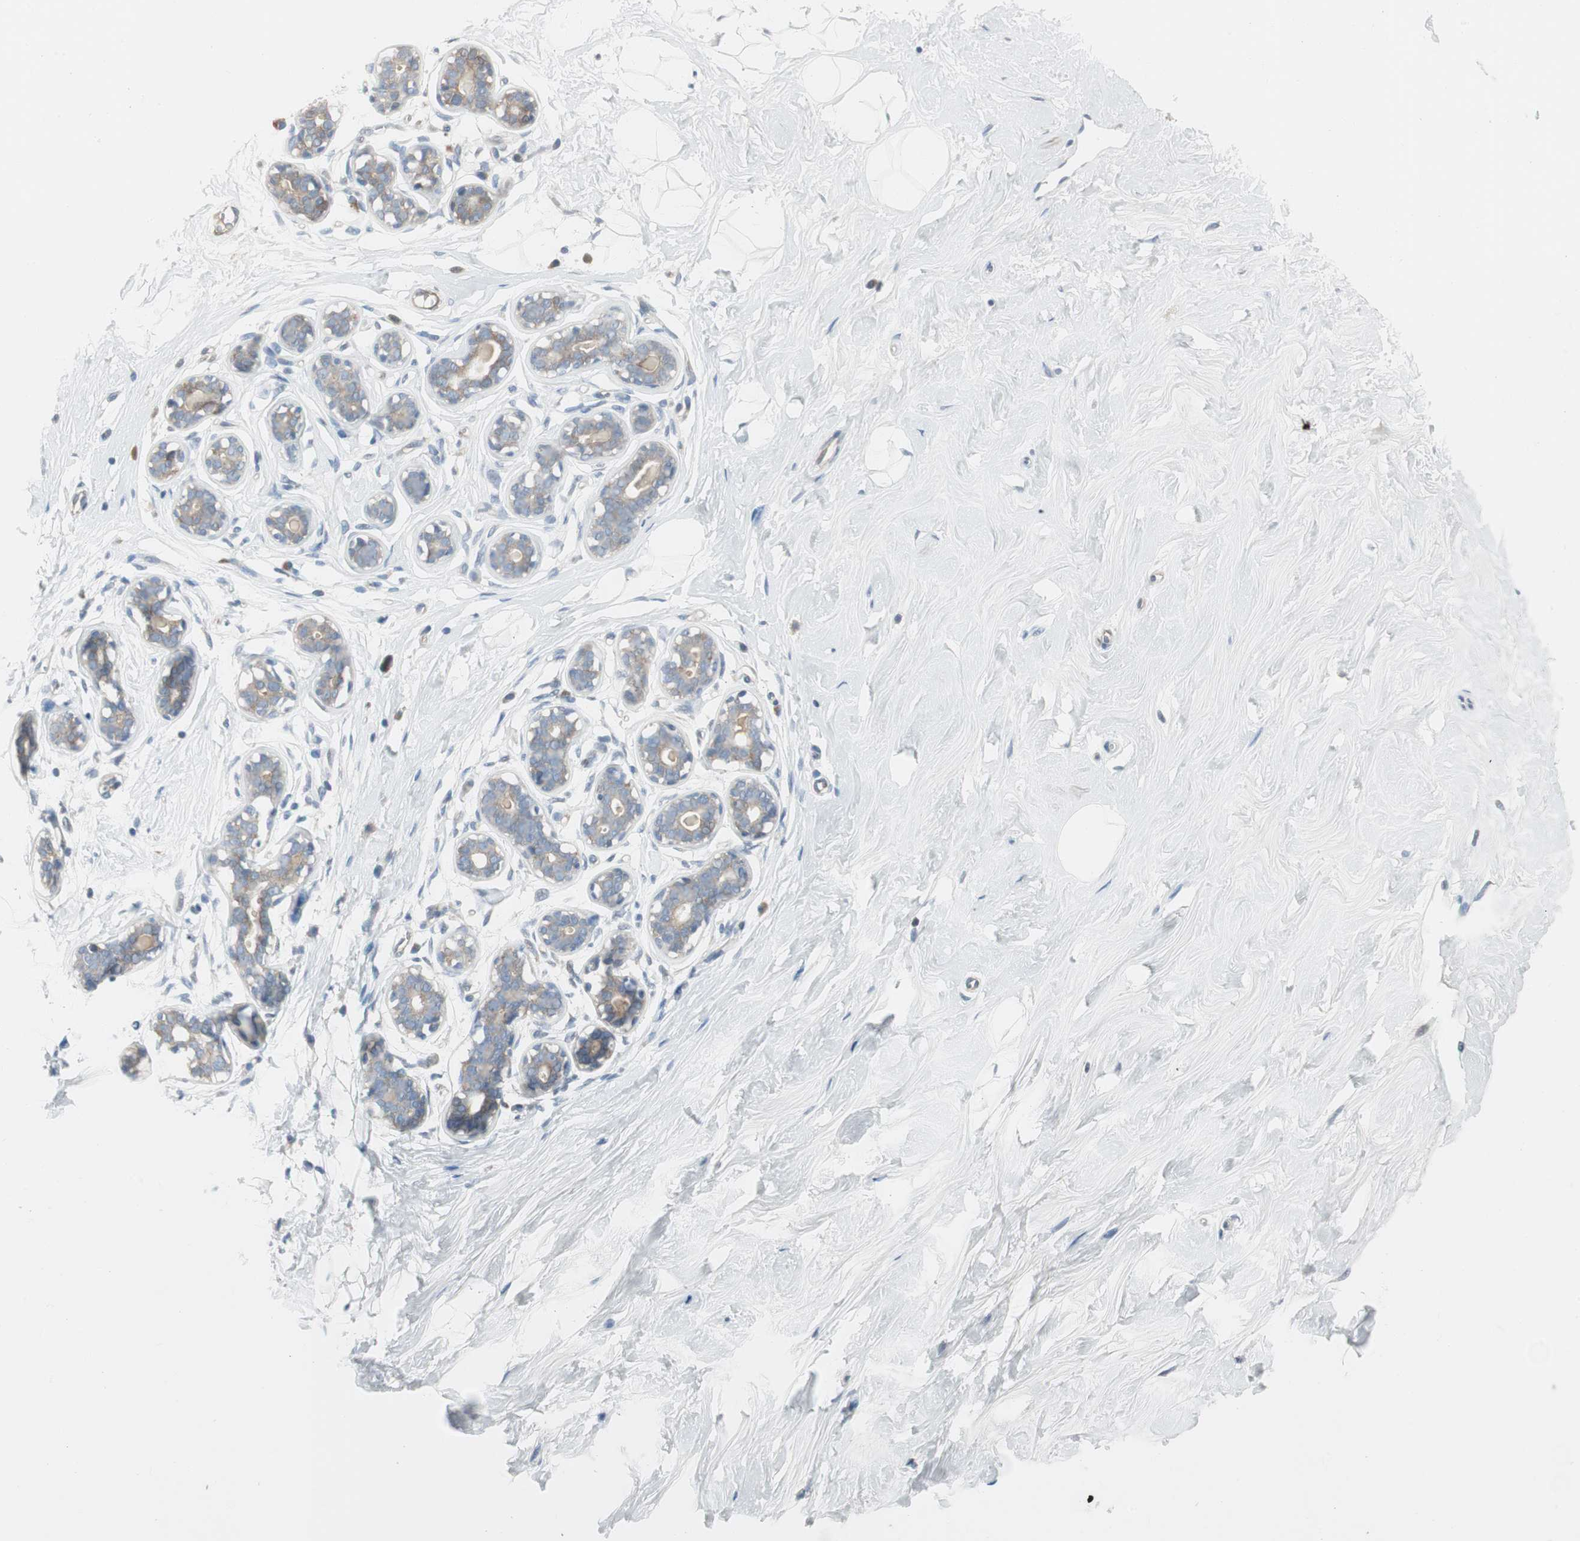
{"staining": {"intensity": "negative", "quantity": "none", "location": "none"}, "tissue": "breast", "cell_type": "Adipocytes", "image_type": "normal", "snomed": [{"axis": "morphology", "description": "Normal tissue, NOS"}, {"axis": "topography", "description": "Breast"}], "caption": "Immunohistochemistry (IHC) of unremarkable human breast reveals no expression in adipocytes.", "gene": "SPINK4", "patient": {"sex": "female", "age": 23}}